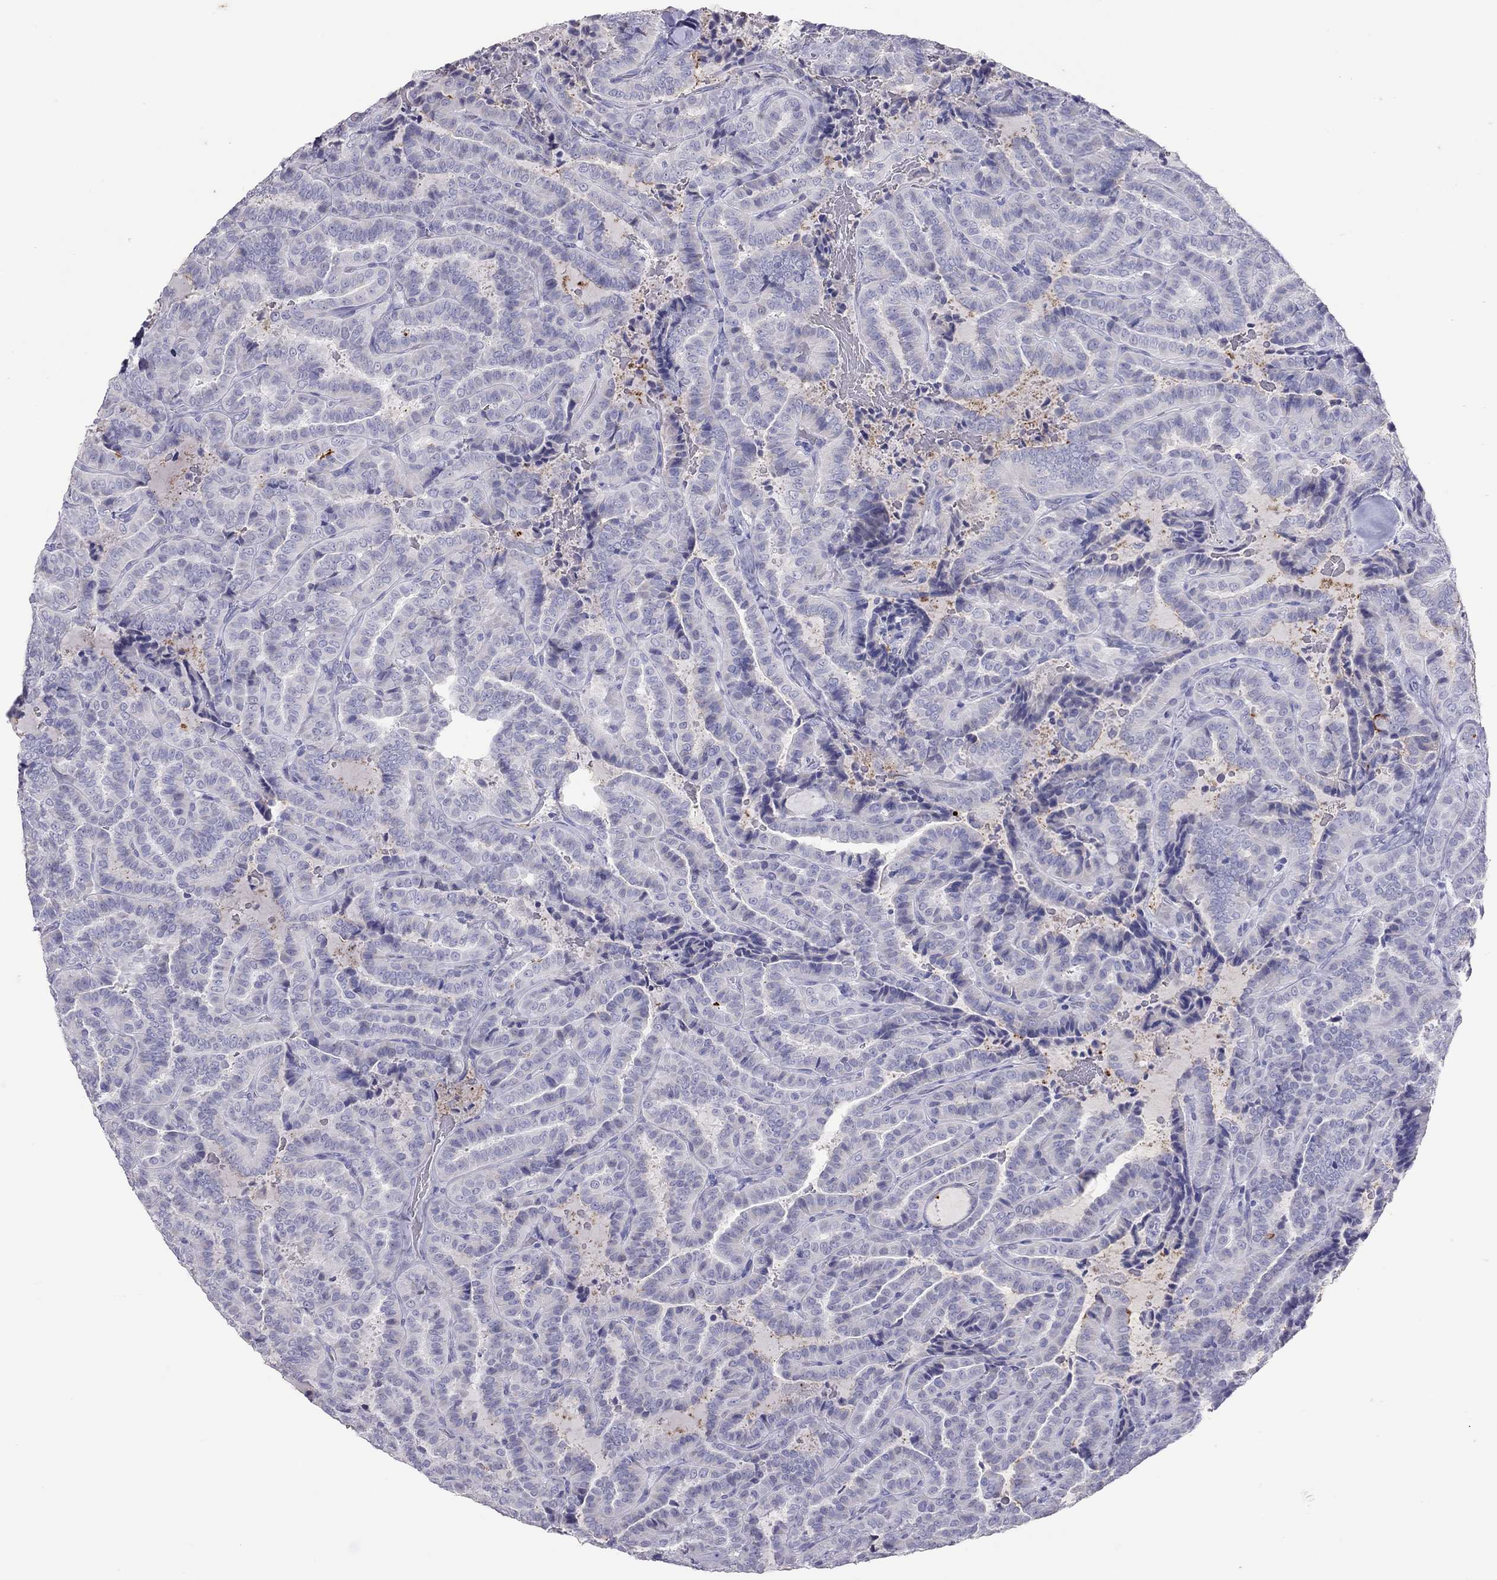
{"staining": {"intensity": "negative", "quantity": "none", "location": "none"}, "tissue": "thyroid cancer", "cell_type": "Tumor cells", "image_type": "cancer", "snomed": [{"axis": "morphology", "description": "Papillary adenocarcinoma, NOS"}, {"axis": "topography", "description": "Thyroid gland"}], "caption": "Thyroid cancer (papillary adenocarcinoma) was stained to show a protein in brown. There is no significant expression in tumor cells.", "gene": "MUC16", "patient": {"sex": "female", "age": 39}}